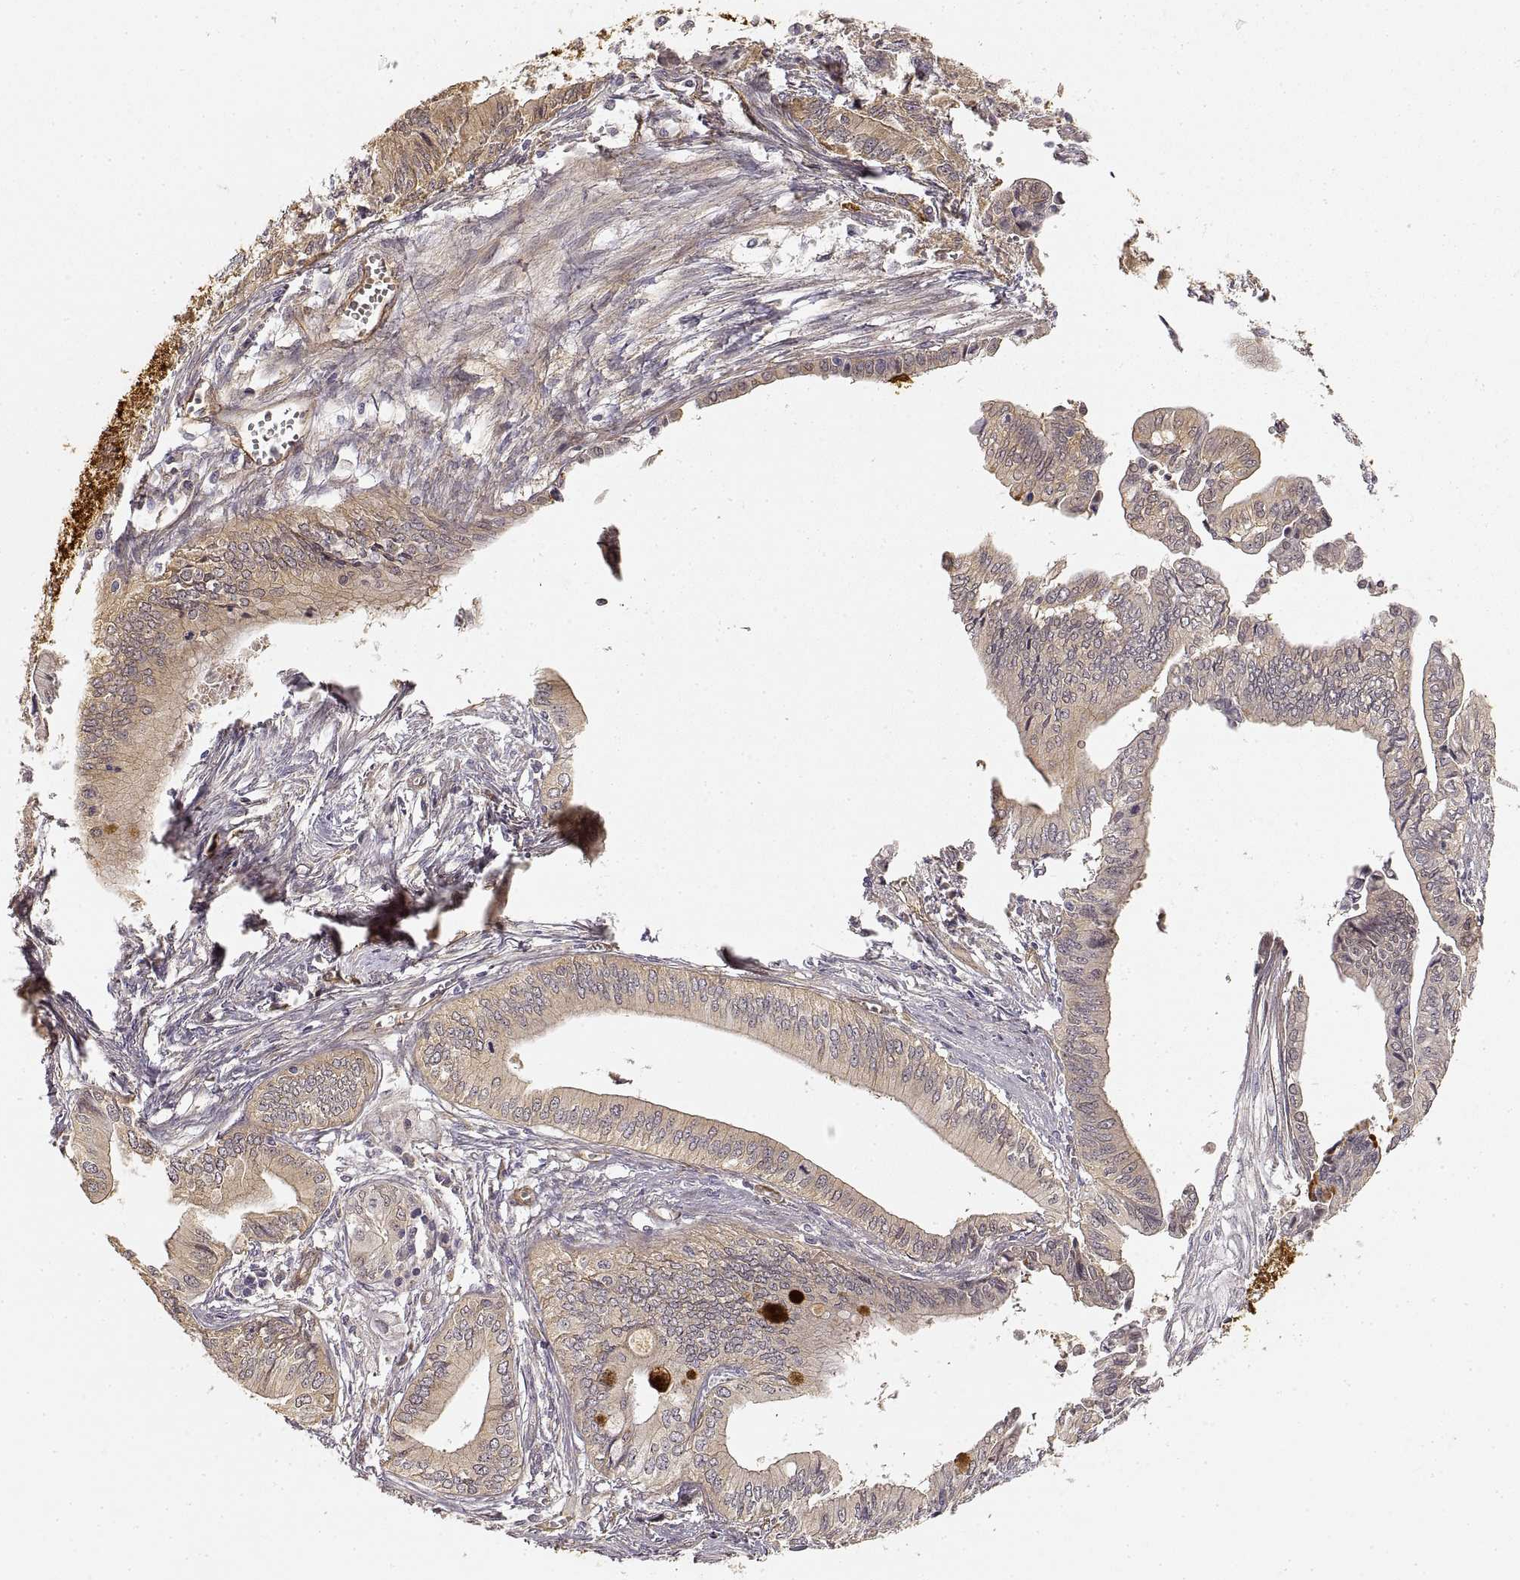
{"staining": {"intensity": "weak", "quantity": "25%-75%", "location": "cytoplasmic/membranous"}, "tissue": "pancreatic cancer", "cell_type": "Tumor cells", "image_type": "cancer", "snomed": [{"axis": "morphology", "description": "Adenocarcinoma, NOS"}, {"axis": "topography", "description": "Pancreas"}], "caption": "Protein staining displays weak cytoplasmic/membranous staining in about 25%-75% of tumor cells in pancreatic adenocarcinoma.", "gene": "LAMA4", "patient": {"sex": "female", "age": 61}}